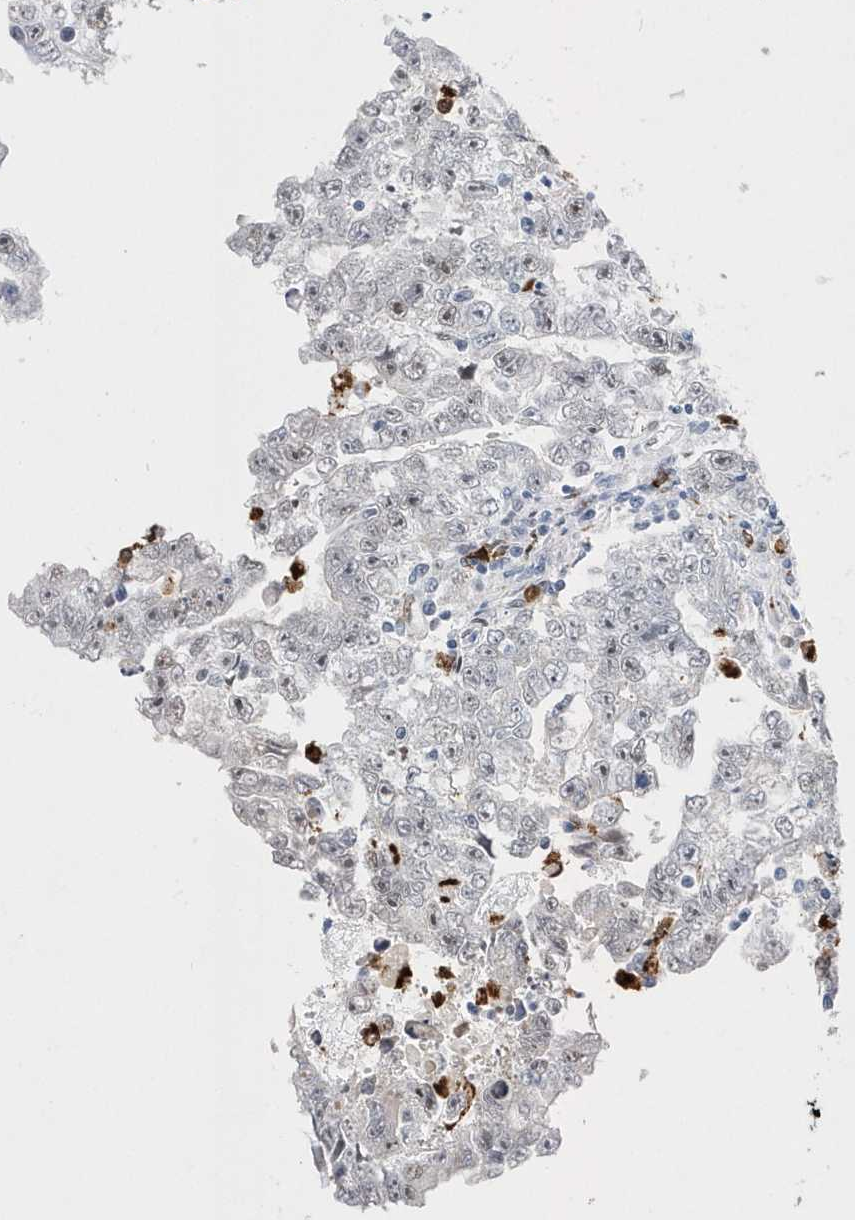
{"staining": {"intensity": "negative", "quantity": "none", "location": "none"}, "tissue": "testis cancer", "cell_type": "Tumor cells", "image_type": "cancer", "snomed": [{"axis": "morphology", "description": "Carcinoma, Embryonal, NOS"}, {"axis": "topography", "description": "Testis"}], "caption": "High power microscopy image of an immunohistochemistry histopathology image of testis cancer (embryonal carcinoma), revealing no significant expression in tumor cells.", "gene": "RPP30", "patient": {"sex": "male", "age": 25}}